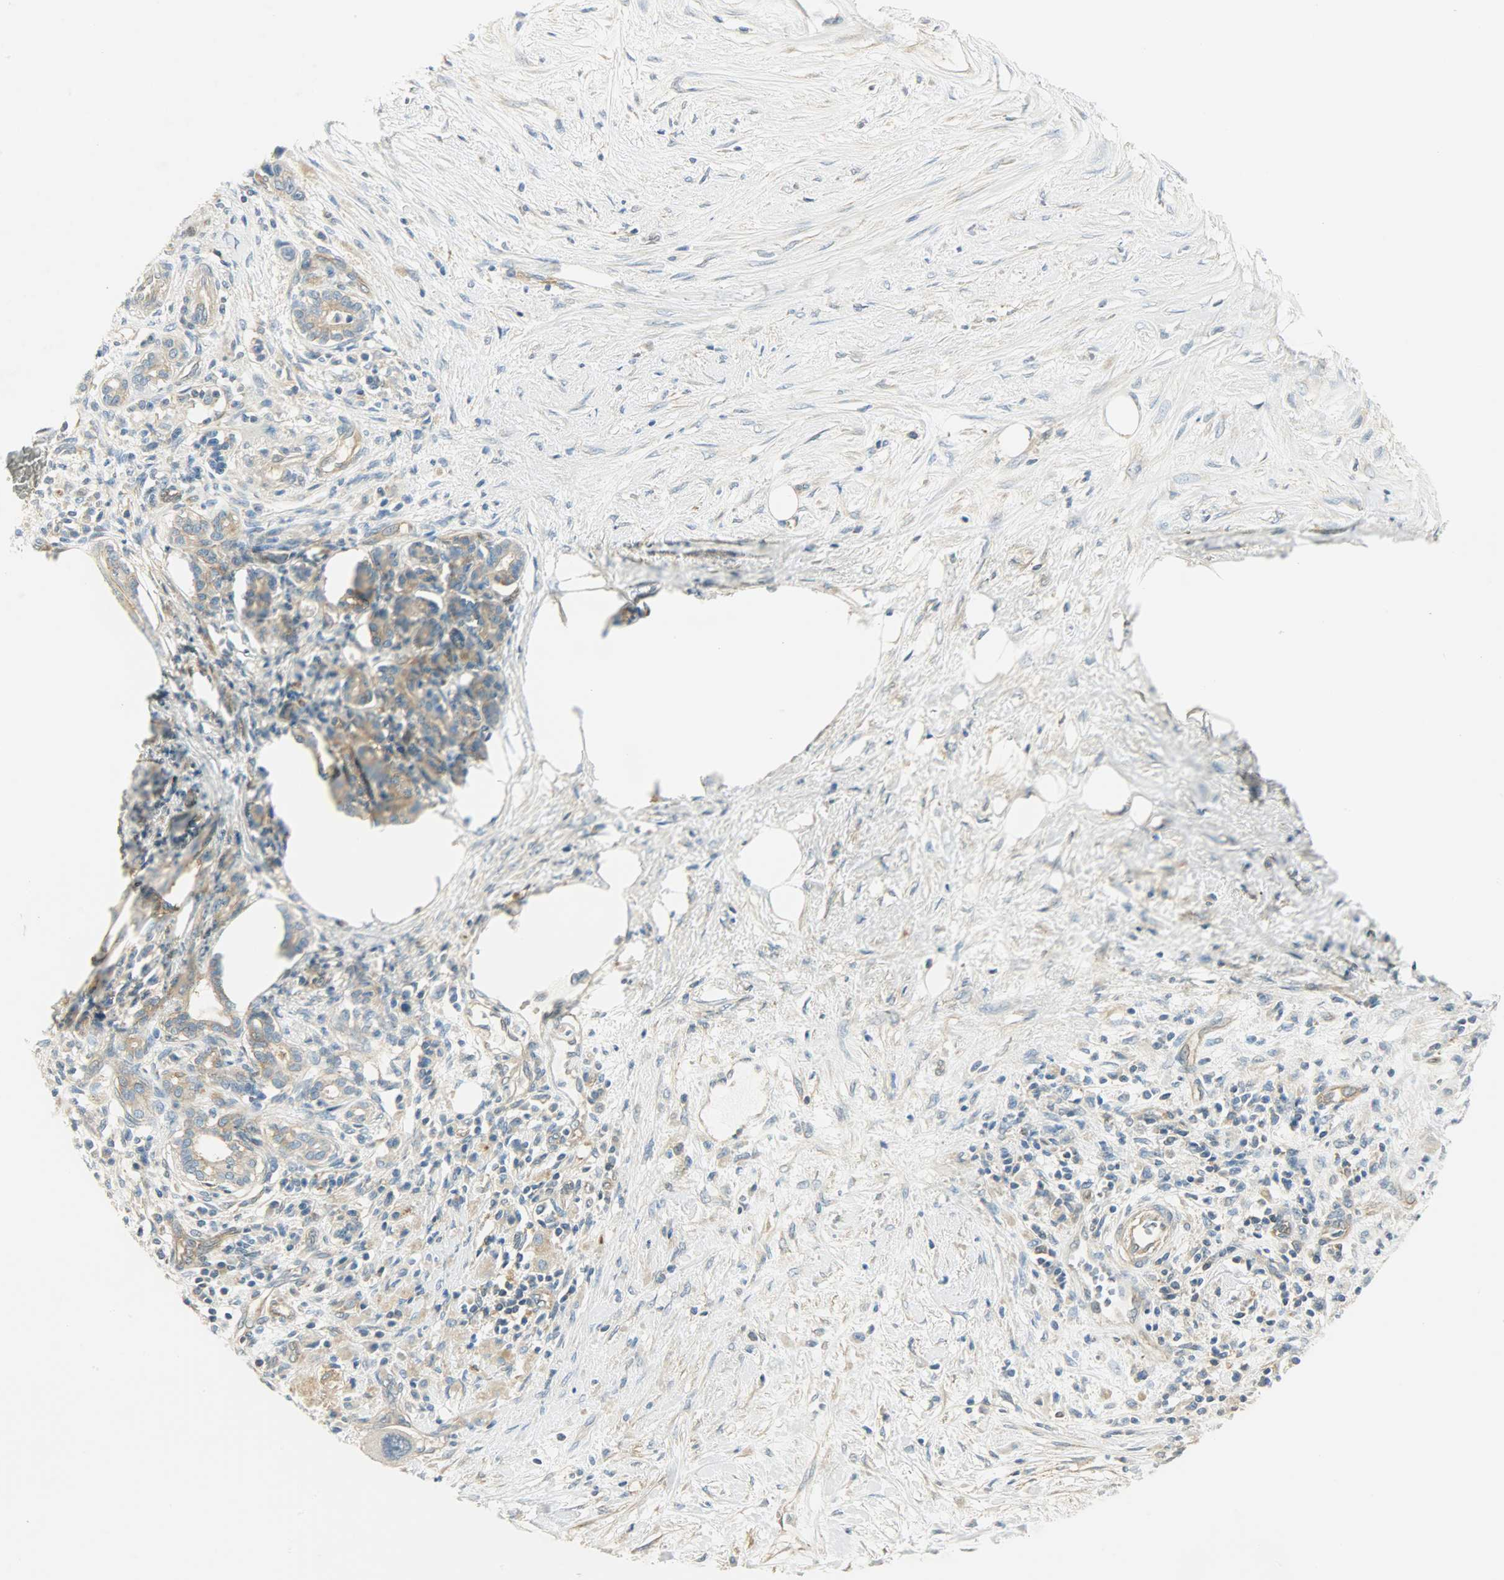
{"staining": {"intensity": "weak", "quantity": "25%-75%", "location": "cytoplasmic/membranous"}, "tissue": "pancreatic cancer", "cell_type": "Tumor cells", "image_type": "cancer", "snomed": [{"axis": "morphology", "description": "Adenocarcinoma, NOS"}, {"axis": "topography", "description": "Pancreas"}], "caption": "An image showing weak cytoplasmic/membranous positivity in approximately 25%-75% of tumor cells in pancreatic cancer, as visualized by brown immunohistochemical staining.", "gene": "TSC22D2", "patient": {"sex": "male", "age": 46}}